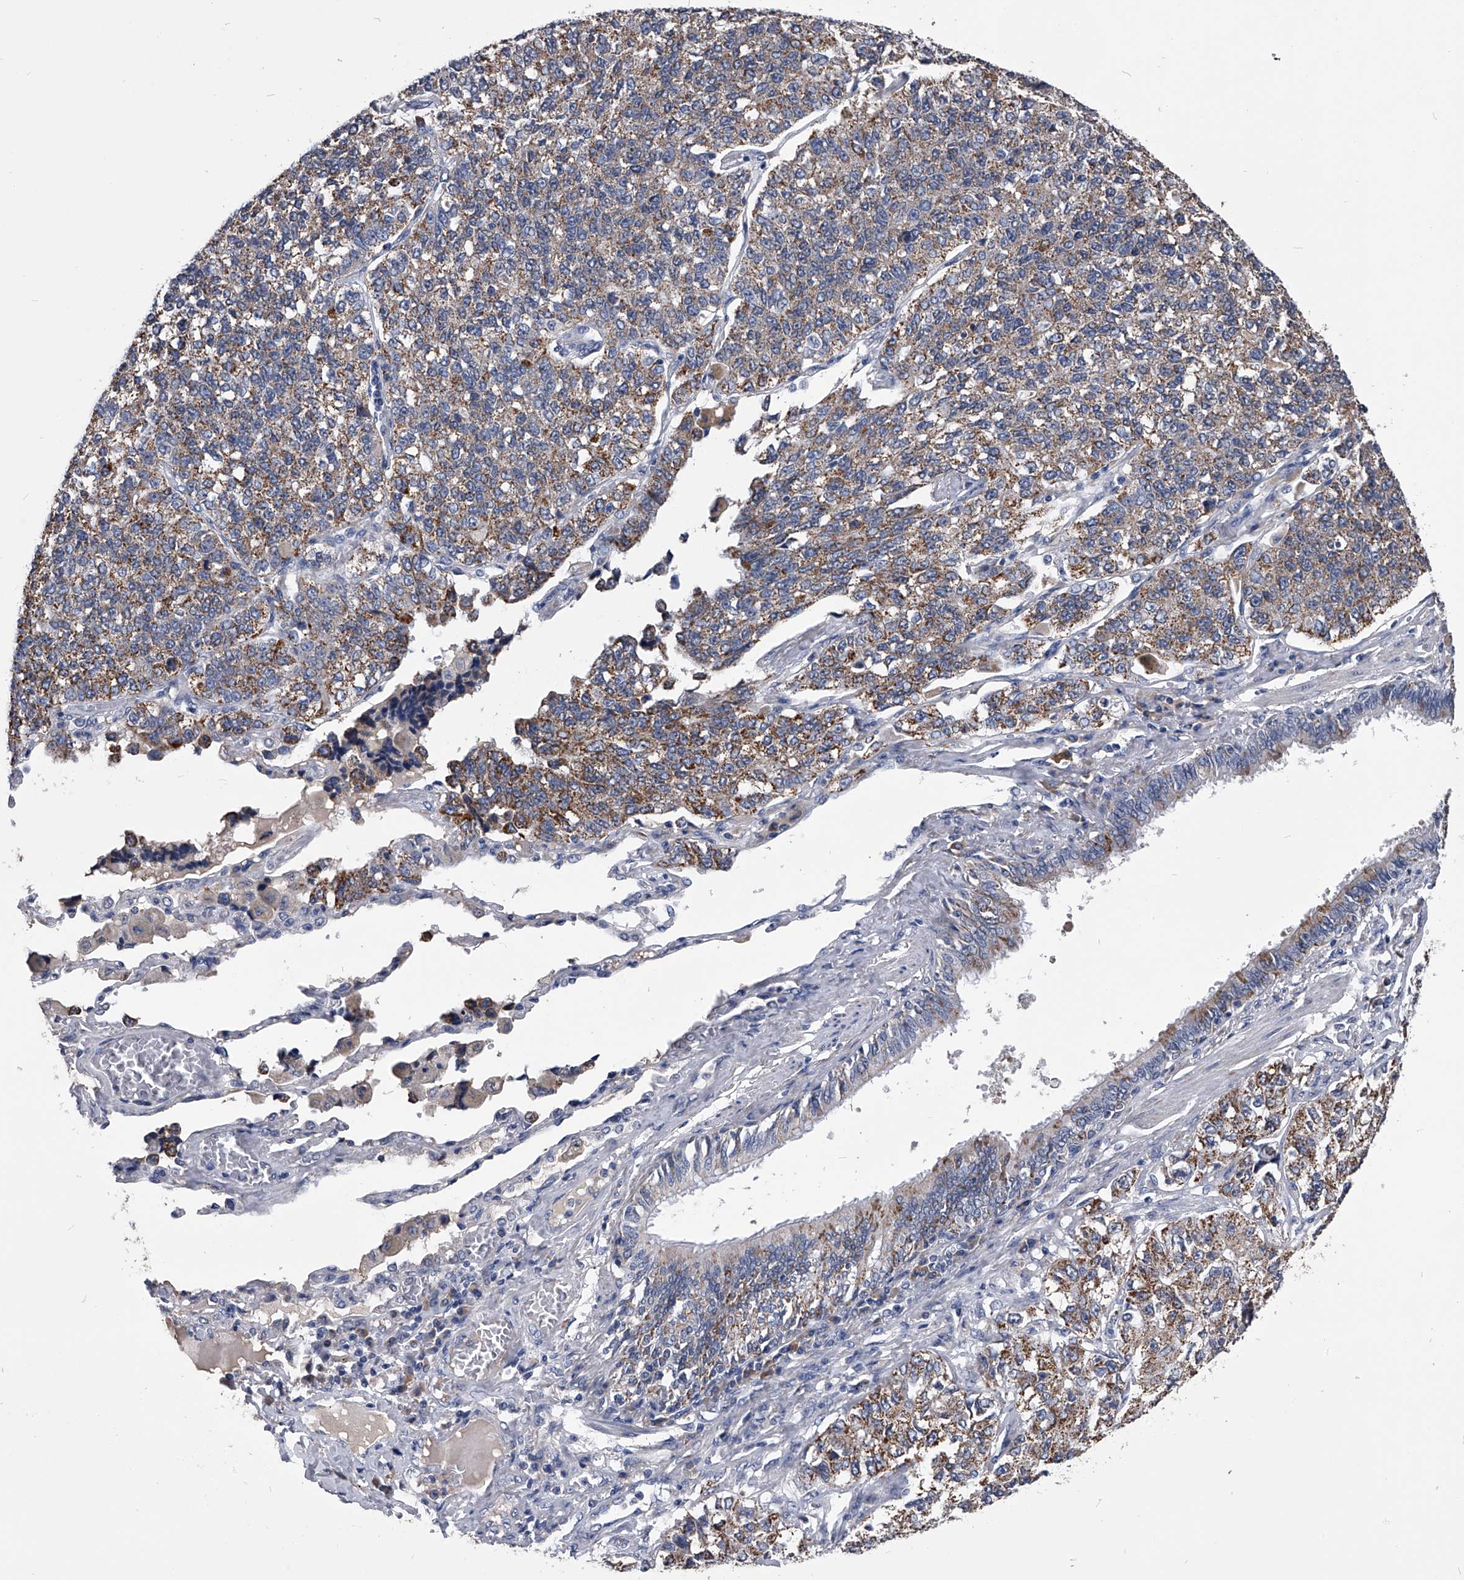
{"staining": {"intensity": "moderate", "quantity": ">75%", "location": "cytoplasmic/membranous"}, "tissue": "lung cancer", "cell_type": "Tumor cells", "image_type": "cancer", "snomed": [{"axis": "morphology", "description": "Adenocarcinoma, NOS"}, {"axis": "topography", "description": "Lung"}], "caption": "A micrograph of human lung cancer stained for a protein reveals moderate cytoplasmic/membranous brown staining in tumor cells.", "gene": "OAT", "patient": {"sex": "male", "age": 49}}